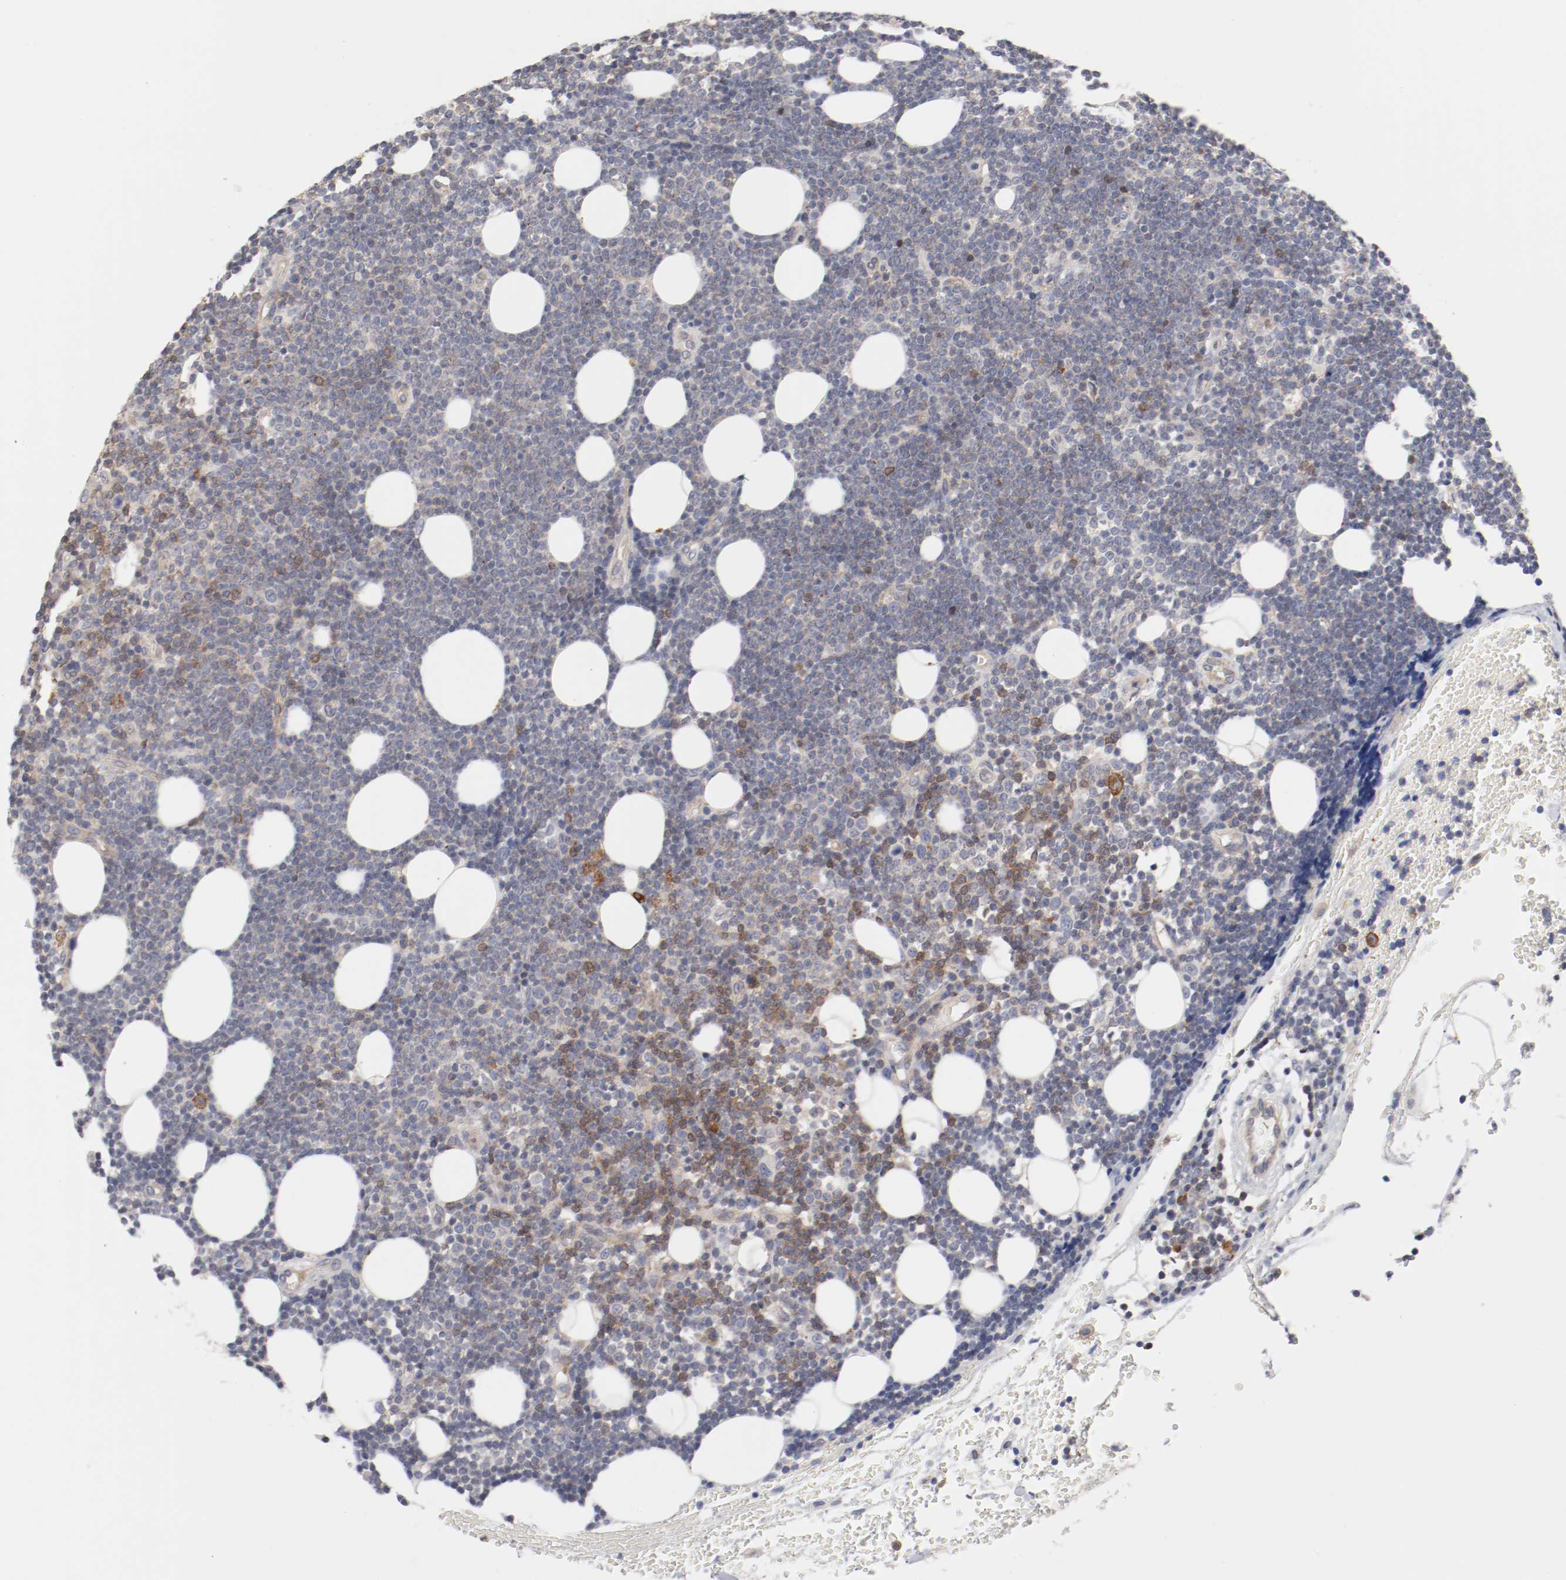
{"staining": {"intensity": "negative", "quantity": "none", "location": "none"}, "tissue": "lymphoma", "cell_type": "Tumor cells", "image_type": "cancer", "snomed": [{"axis": "morphology", "description": "Malignant lymphoma, non-Hodgkin's type, Low grade"}, {"axis": "topography", "description": "Soft tissue"}], "caption": "Micrograph shows no protein expression in tumor cells of malignant lymphoma, non-Hodgkin's type (low-grade) tissue. Brightfield microscopy of immunohistochemistry (IHC) stained with DAB (brown) and hematoxylin (blue), captured at high magnification.", "gene": "CBL", "patient": {"sex": "male", "age": 92}}